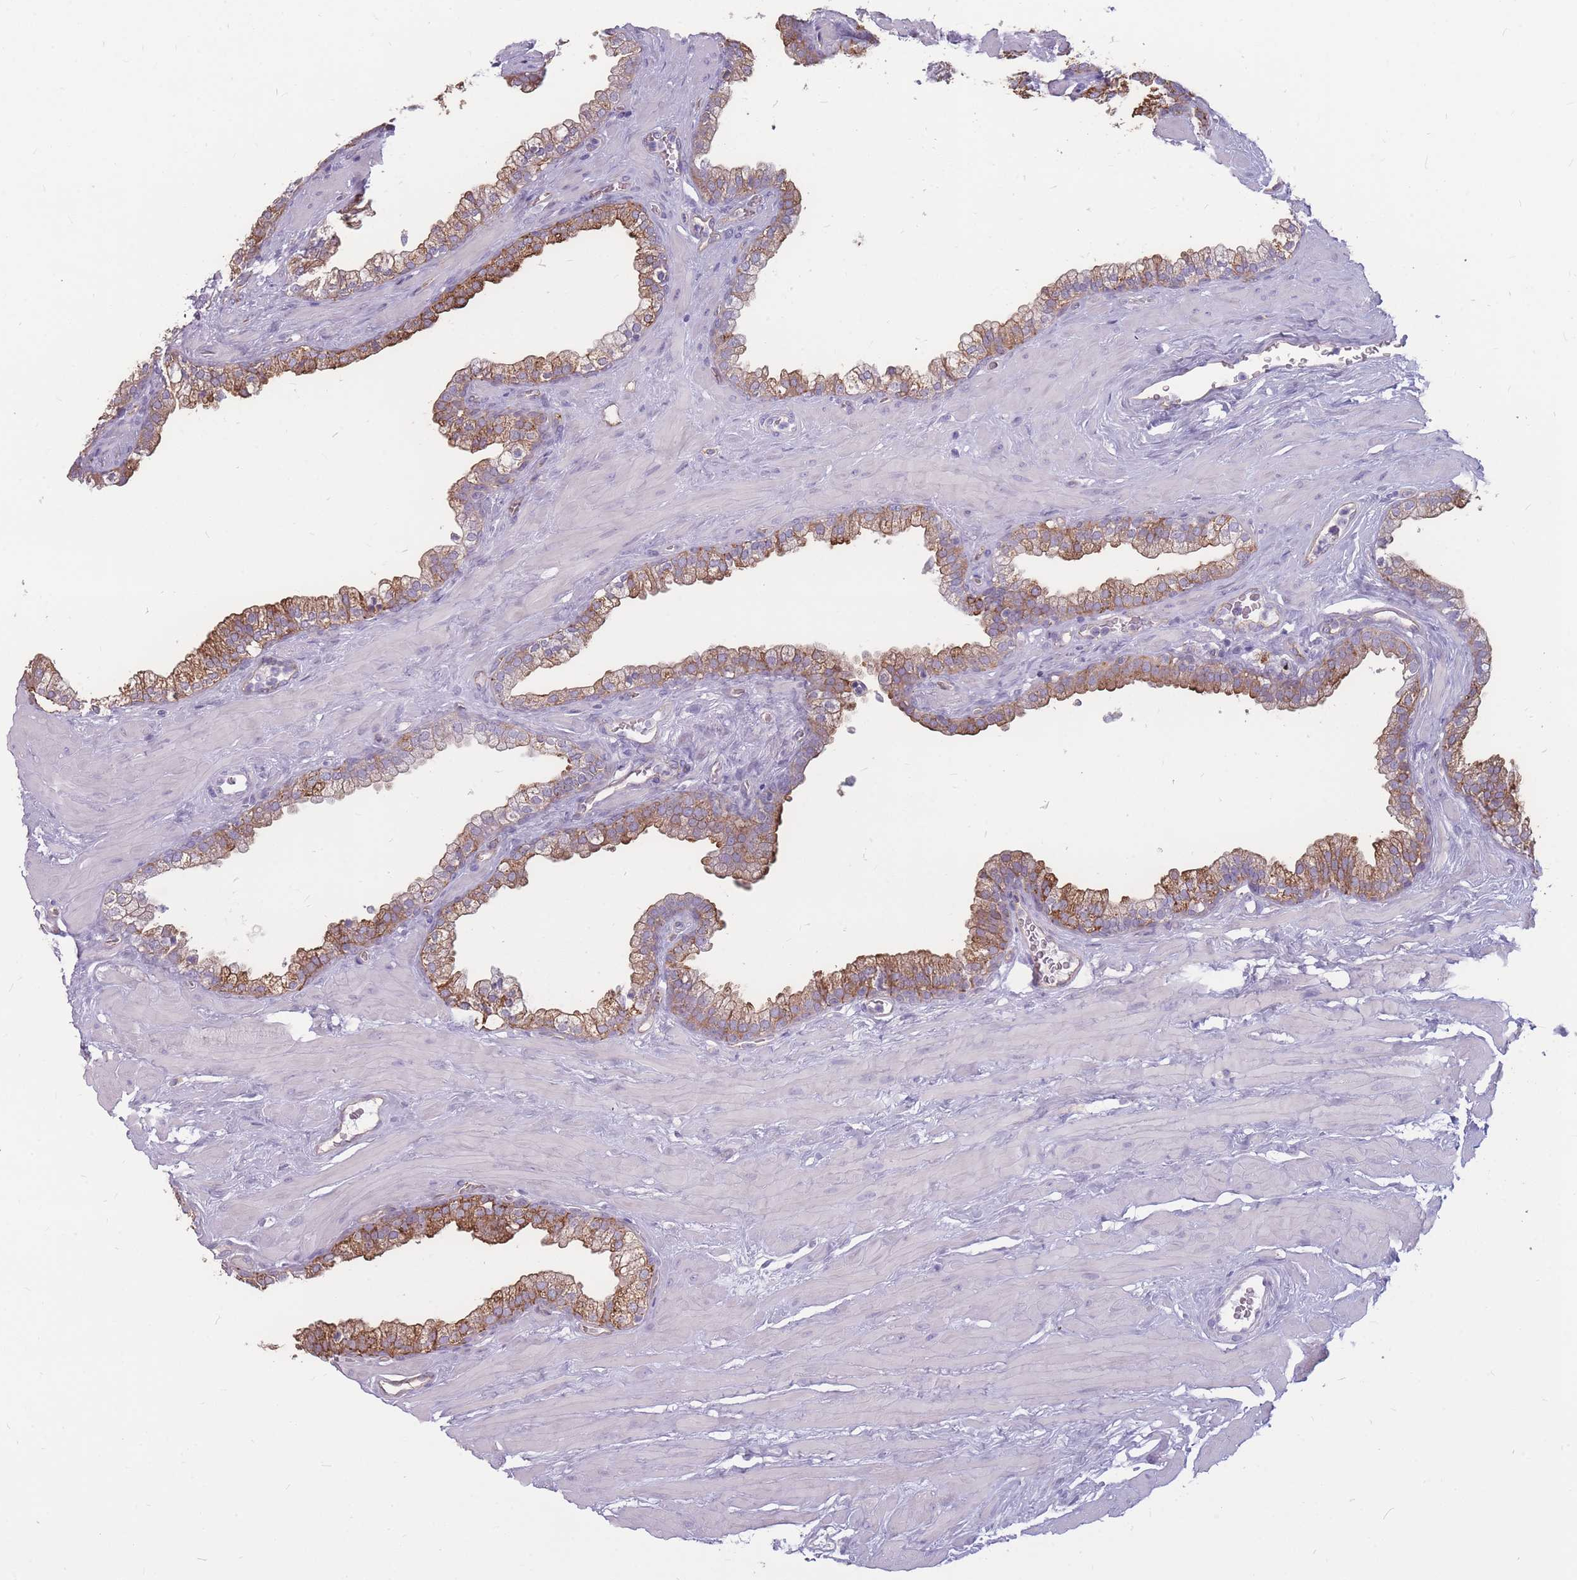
{"staining": {"intensity": "moderate", "quantity": "25%-75%", "location": "cytoplasmic/membranous"}, "tissue": "prostate", "cell_type": "Glandular cells", "image_type": "normal", "snomed": [{"axis": "morphology", "description": "Normal tissue, NOS"}, {"axis": "morphology", "description": "Urothelial carcinoma, Low grade"}, {"axis": "topography", "description": "Urinary bladder"}, {"axis": "topography", "description": "Prostate"}], "caption": "Glandular cells reveal medium levels of moderate cytoplasmic/membranous positivity in about 25%-75% of cells in benign human prostate.", "gene": "GNA11", "patient": {"sex": "male", "age": 60}}